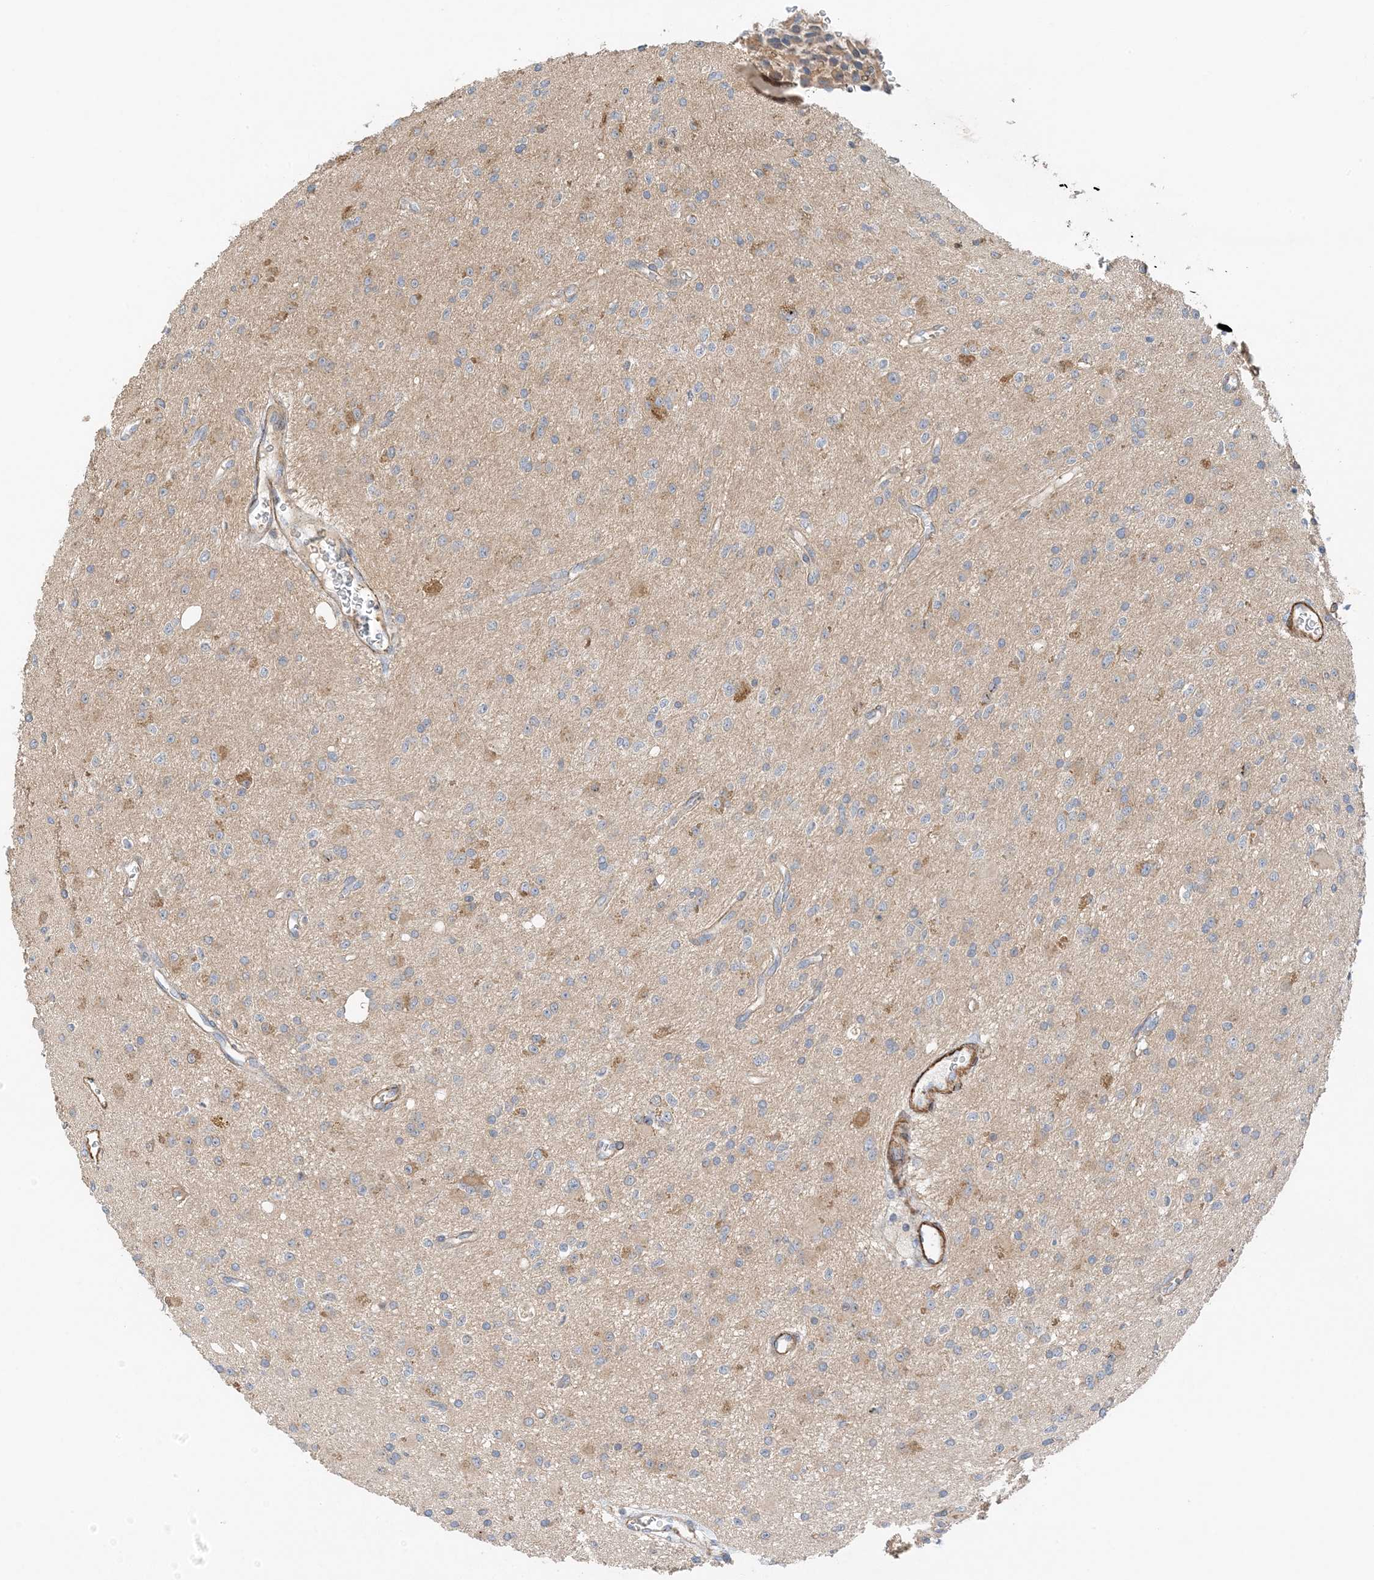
{"staining": {"intensity": "moderate", "quantity": "<25%", "location": "cytoplasmic/membranous"}, "tissue": "glioma", "cell_type": "Tumor cells", "image_type": "cancer", "snomed": [{"axis": "morphology", "description": "Glioma, malignant, High grade"}, {"axis": "topography", "description": "Brain"}], "caption": "Immunohistochemical staining of human high-grade glioma (malignant) reveals moderate cytoplasmic/membranous protein staining in about <25% of tumor cells.", "gene": "KIFBP", "patient": {"sex": "male", "age": 34}}